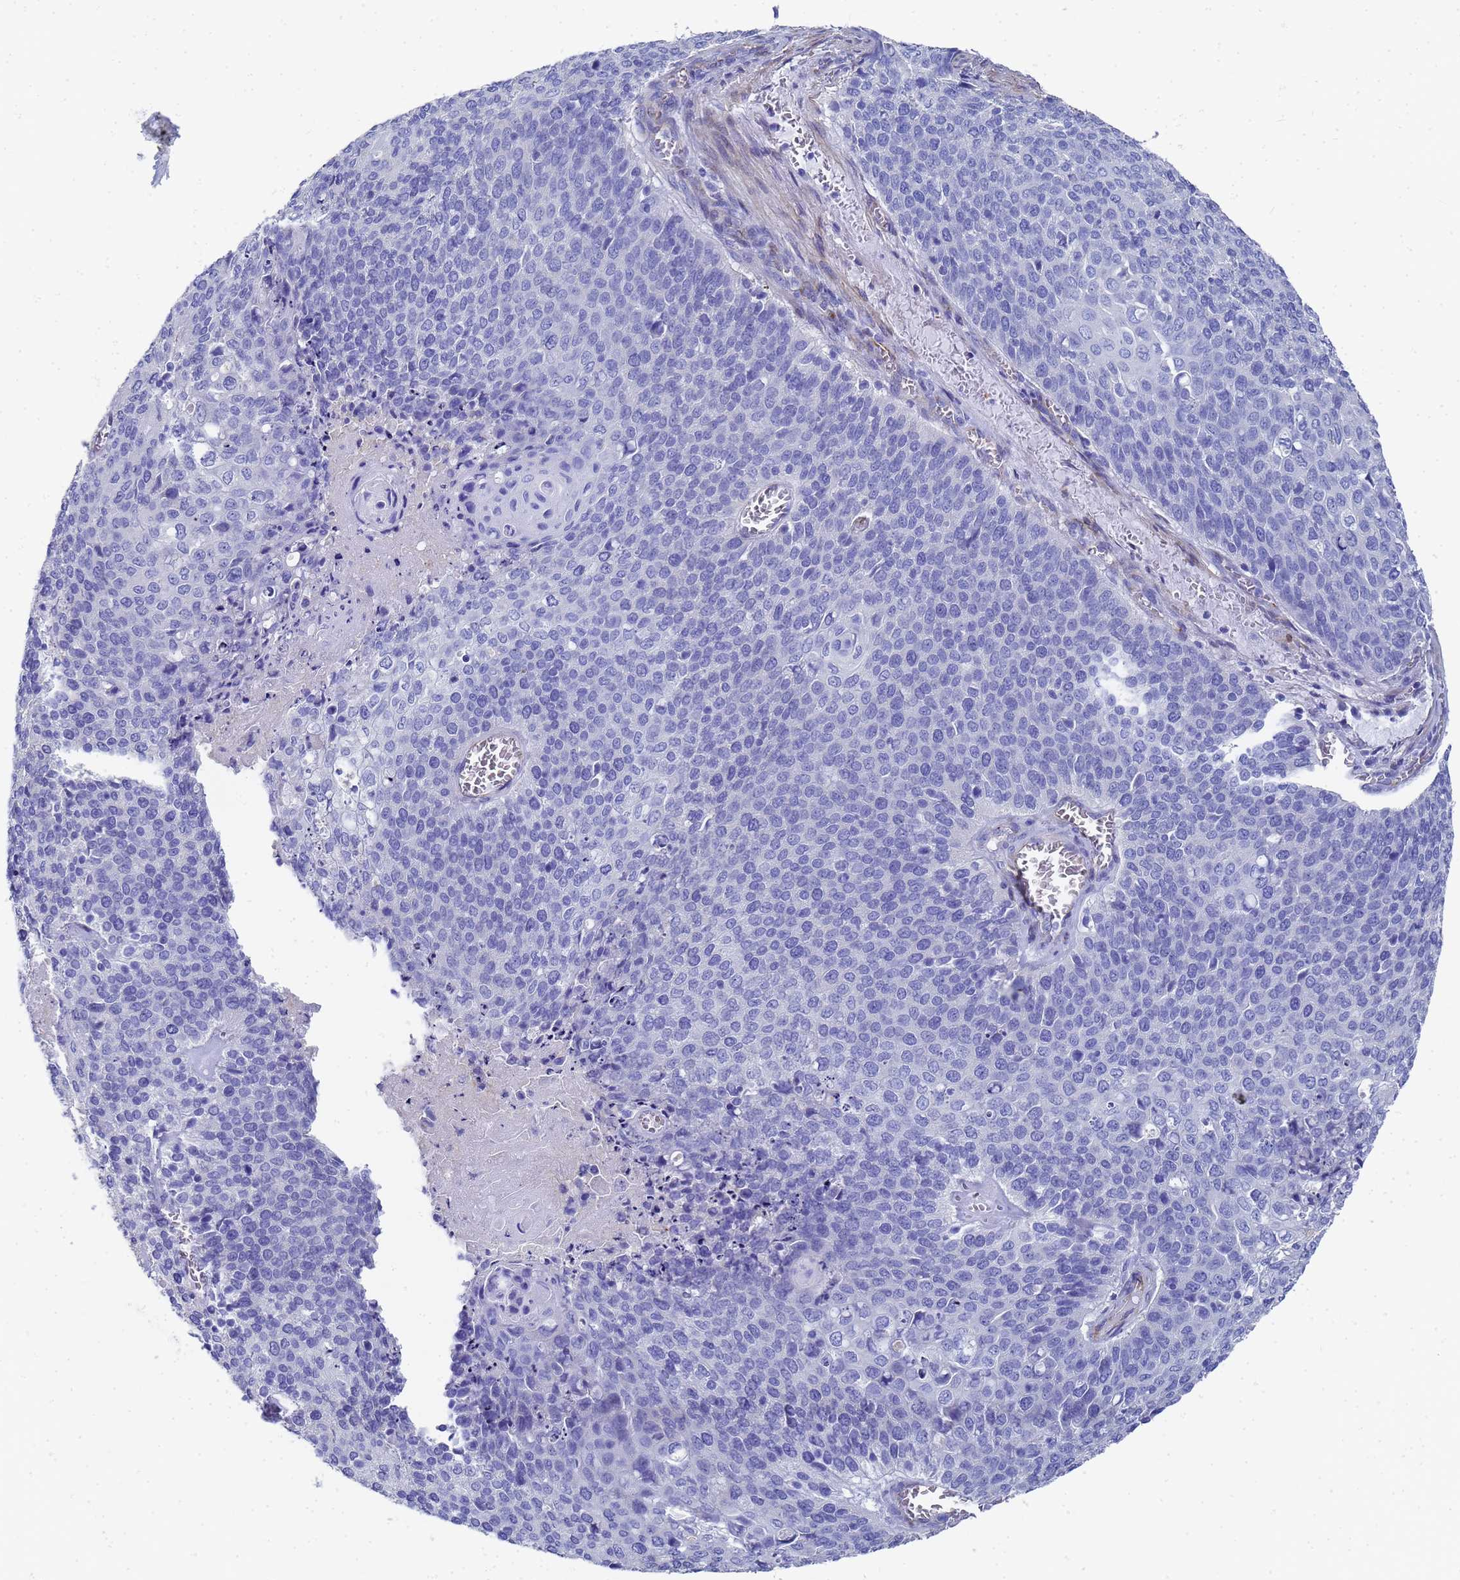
{"staining": {"intensity": "negative", "quantity": "none", "location": "none"}, "tissue": "cervical cancer", "cell_type": "Tumor cells", "image_type": "cancer", "snomed": [{"axis": "morphology", "description": "Squamous cell carcinoma, NOS"}, {"axis": "topography", "description": "Cervix"}], "caption": "Tumor cells are negative for brown protein staining in cervical squamous cell carcinoma.", "gene": "TUBB1", "patient": {"sex": "female", "age": 39}}